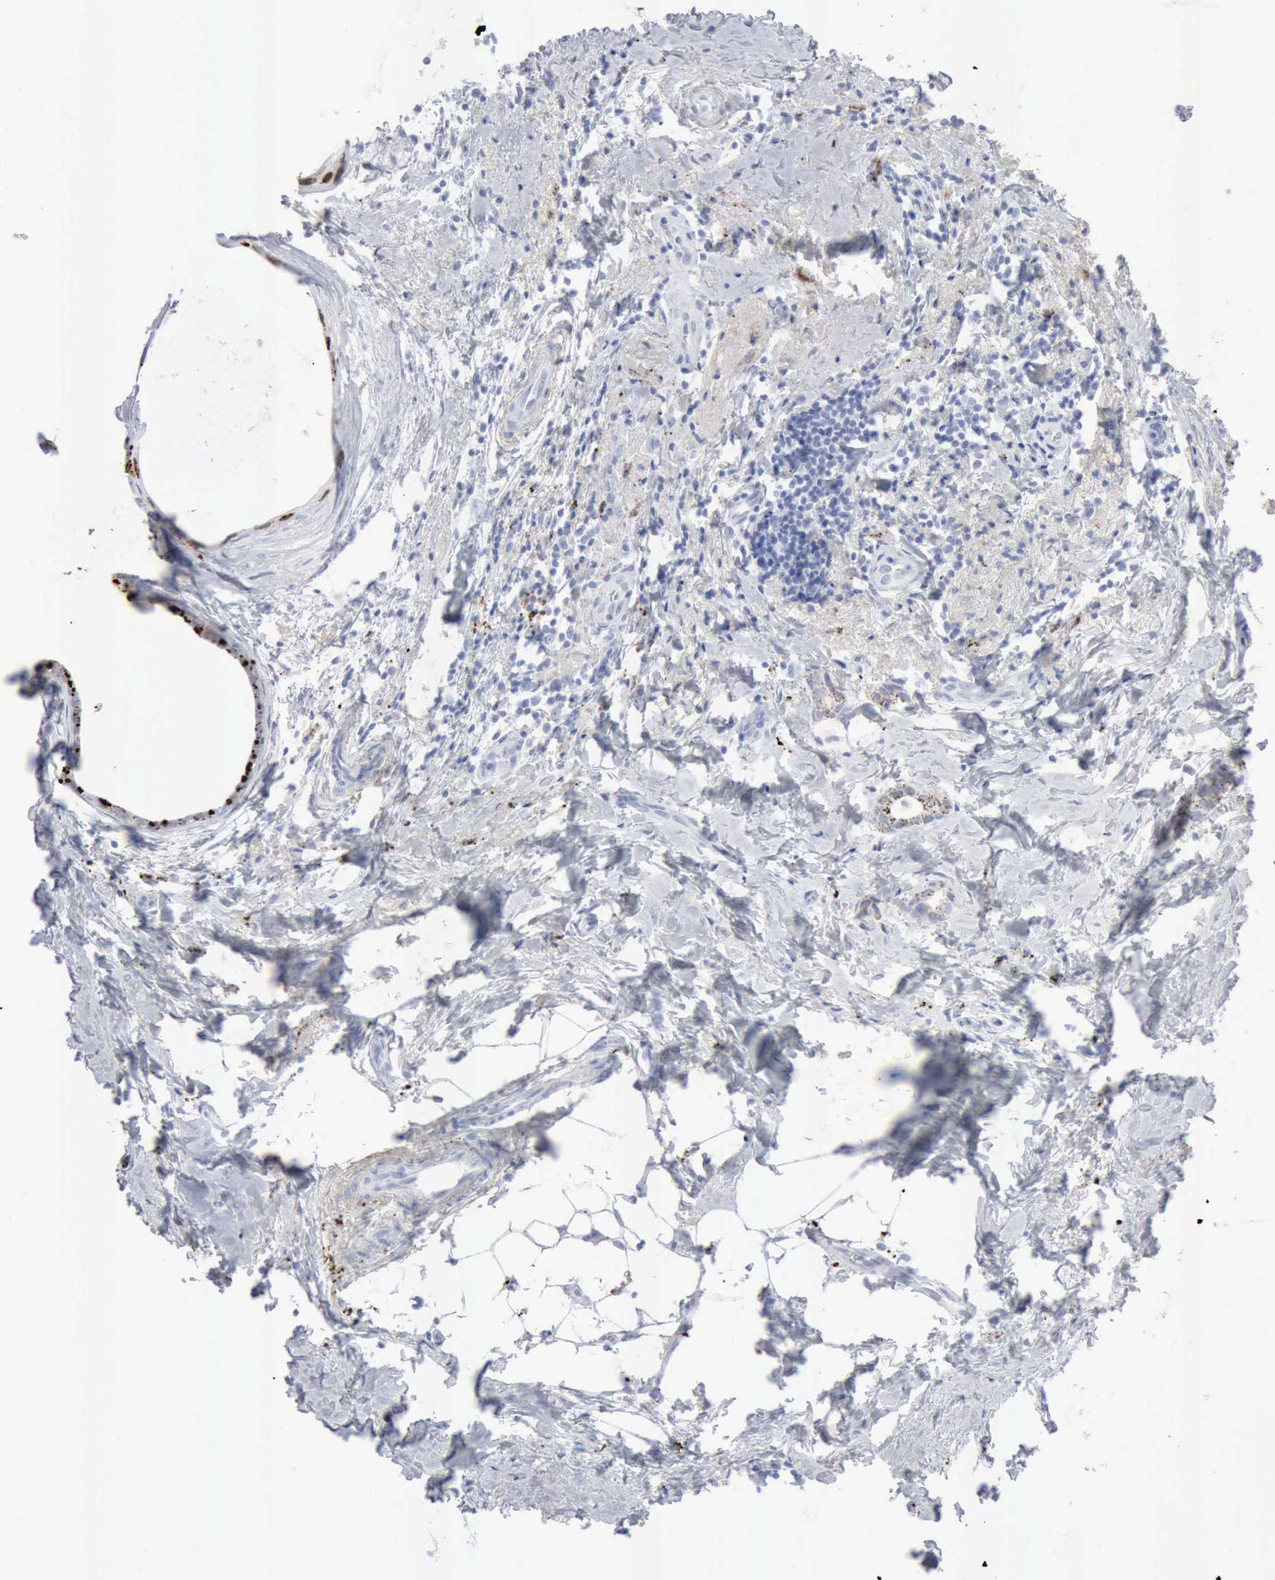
{"staining": {"intensity": "weak", "quantity": "<25%", "location": "cytoplasmic/membranous"}, "tissue": "breast cancer", "cell_type": "Tumor cells", "image_type": "cancer", "snomed": [{"axis": "morphology", "description": "Duct carcinoma"}, {"axis": "topography", "description": "Breast"}], "caption": "Image shows no protein positivity in tumor cells of breast cancer (intraductal carcinoma) tissue.", "gene": "GLA", "patient": {"sex": "female", "age": 54}}